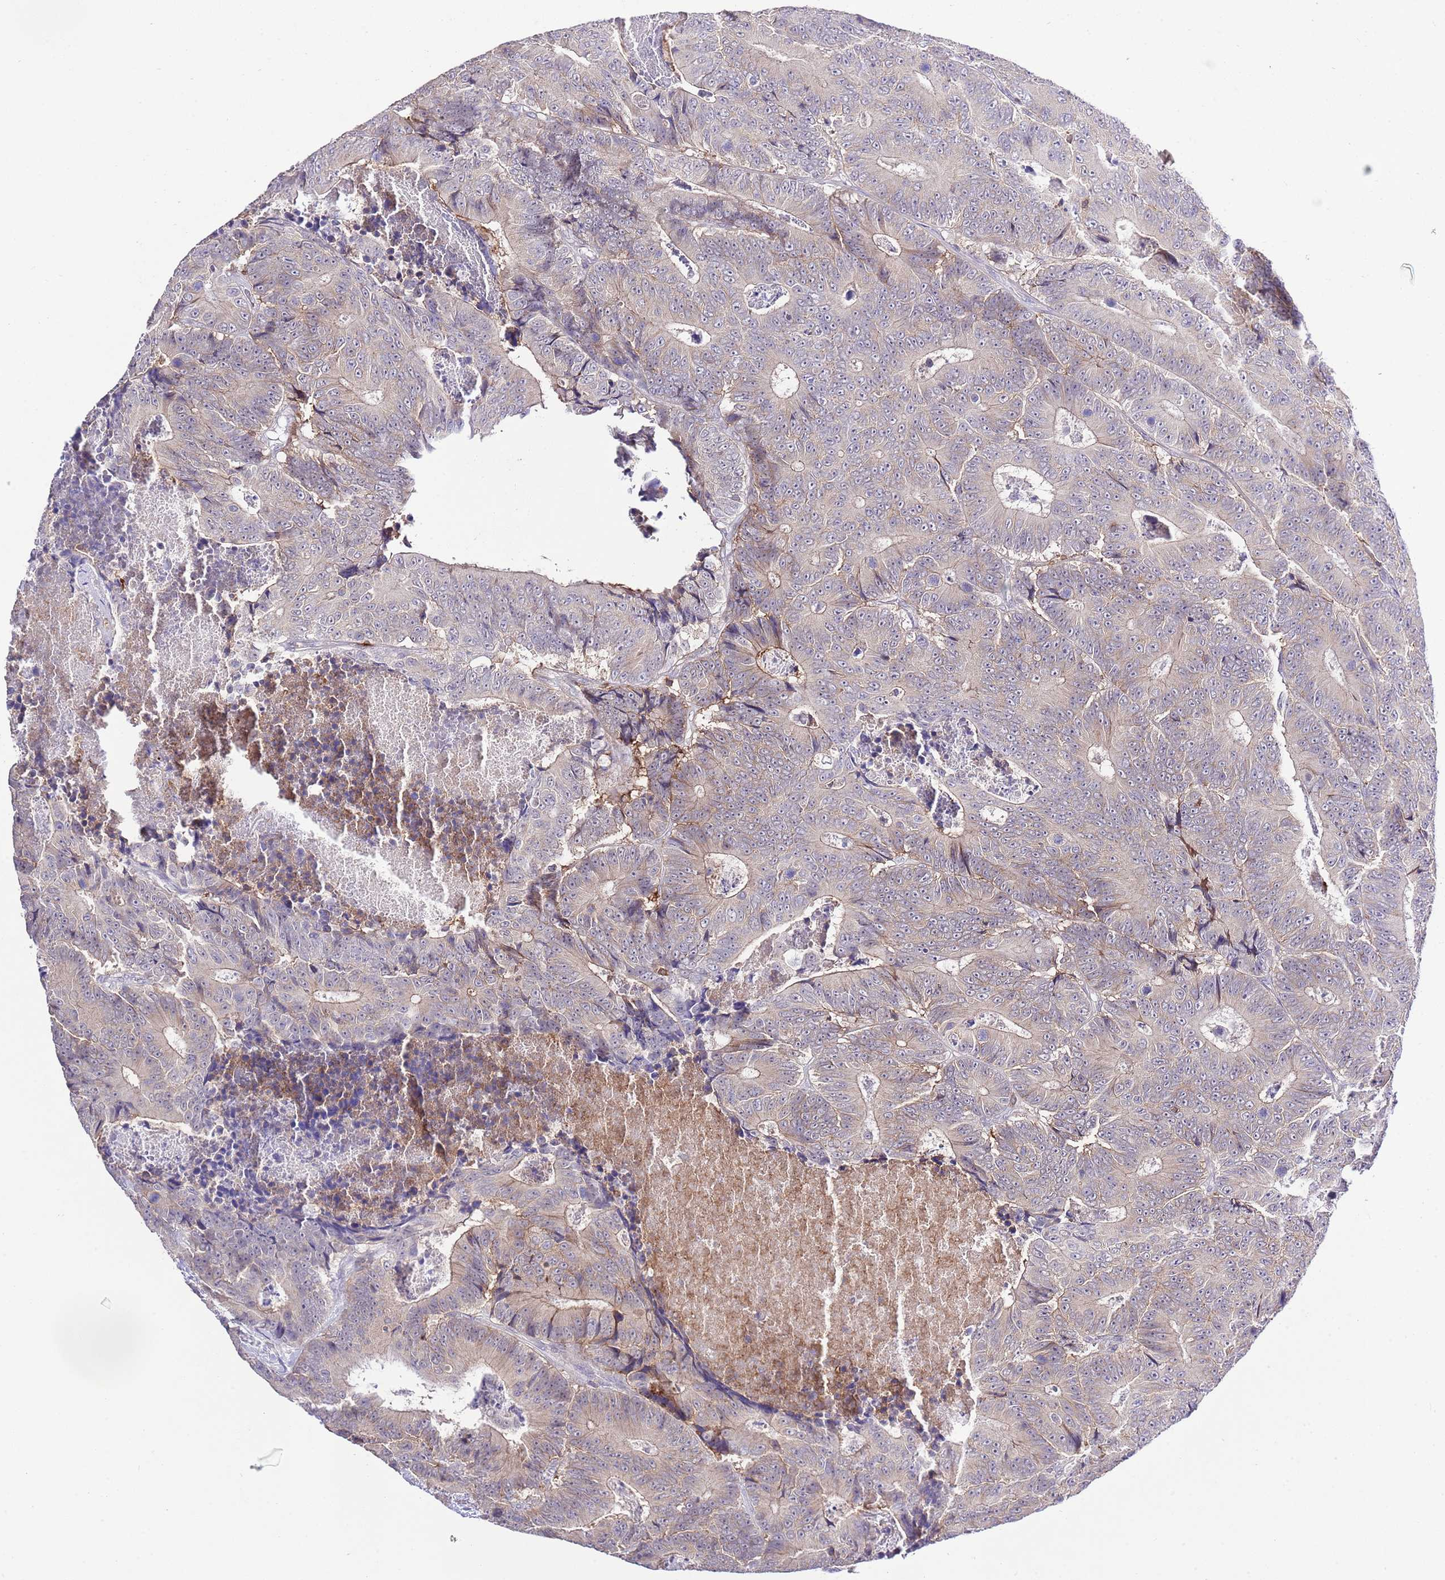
{"staining": {"intensity": "weak", "quantity": "<25%", "location": "cytoplasmic/membranous"}, "tissue": "colorectal cancer", "cell_type": "Tumor cells", "image_type": "cancer", "snomed": [{"axis": "morphology", "description": "Adenocarcinoma, NOS"}, {"axis": "topography", "description": "Colon"}], "caption": "High power microscopy histopathology image of an immunohistochemistry (IHC) histopathology image of colorectal cancer (adenocarcinoma), revealing no significant expression in tumor cells.", "gene": "EFHD1", "patient": {"sex": "male", "age": 83}}